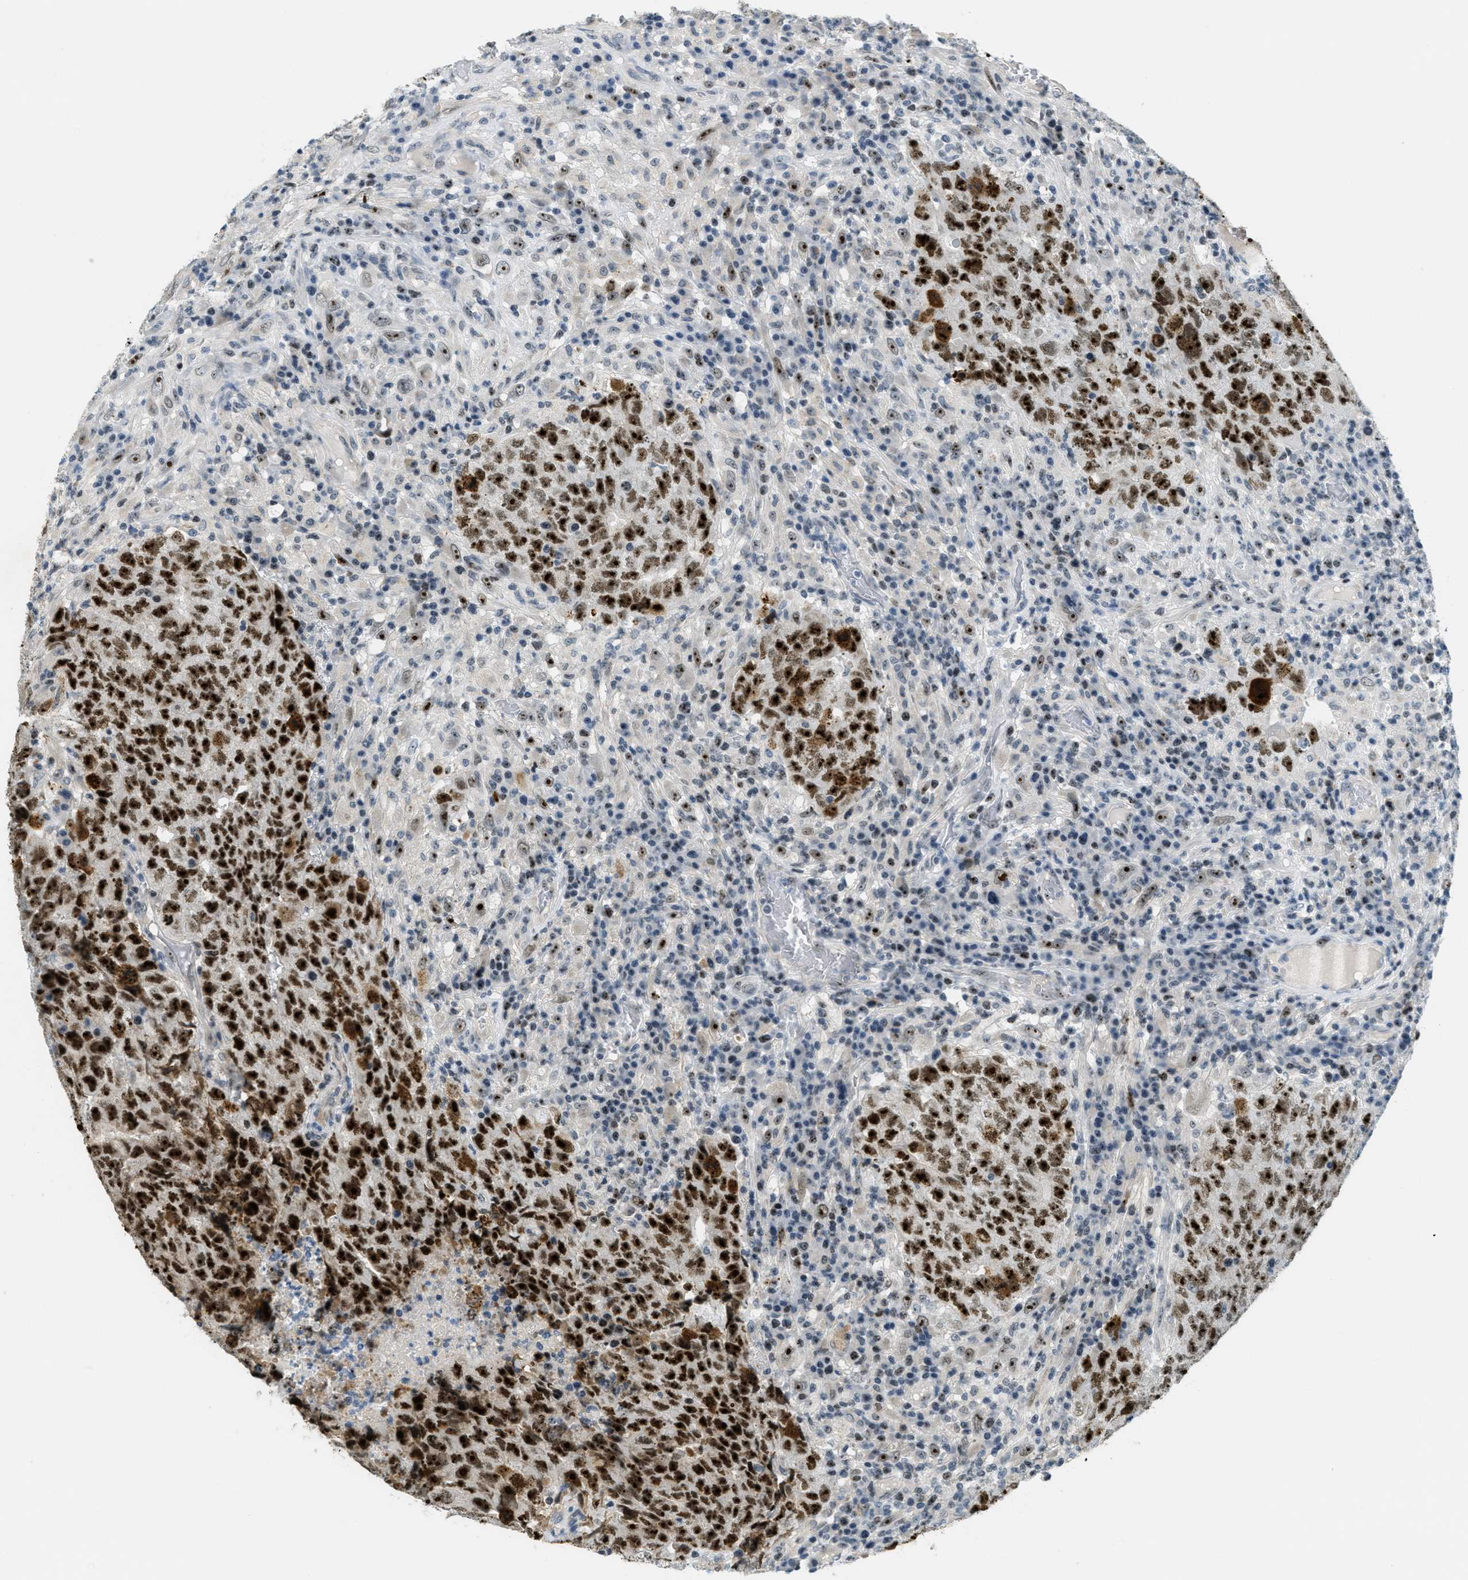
{"staining": {"intensity": "strong", "quantity": ">75%", "location": "cytoplasmic/membranous,nuclear"}, "tissue": "testis cancer", "cell_type": "Tumor cells", "image_type": "cancer", "snomed": [{"axis": "morphology", "description": "Necrosis, NOS"}, {"axis": "morphology", "description": "Carcinoma, Embryonal, NOS"}, {"axis": "topography", "description": "Testis"}], "caption": "This is a photomicrograph of IHC staining of testis cancer (embryonal carcinoma), which shows strong positivity in the cytoplasmic/membranous and nuclear of tumor cells.", "gene": "DDX47", "patient": {"sex": "male", "age": 19}}